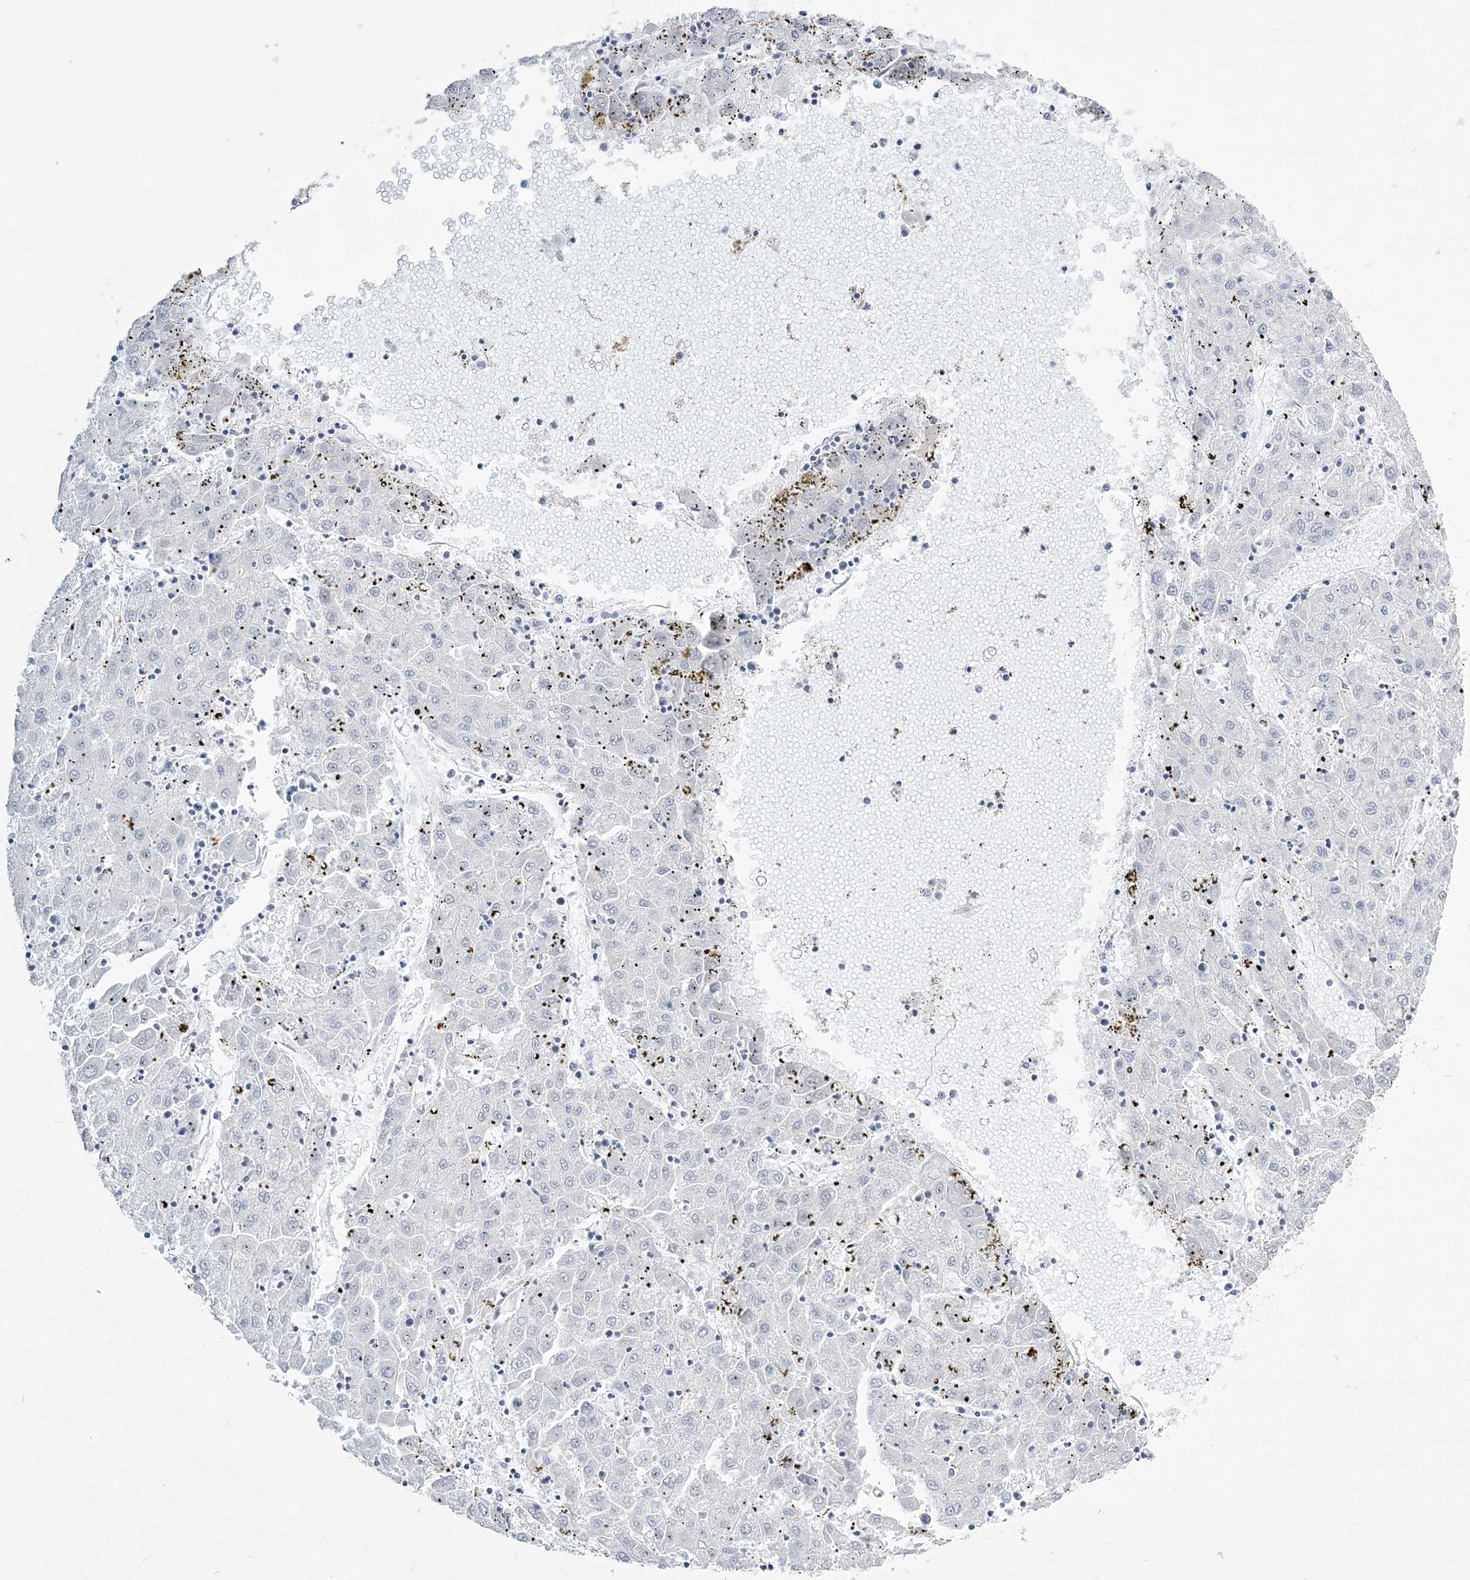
{"staining": {"intensity": "negative", "quantity": "none", "location": "none"}, "tissue": "liver cancer", "cell_type": "Tumor cells", "image_type": "cancer", "snomed": [{"axis": "morphology", "description": "Carcinoma, Hepatocellular, NOS"}, {"axis": "topography", "description": "Liver"}], "caption": "Immunohistochemical staining of liver cancer (hepatocellular carcinoma) shows no significant staining in tumor cells.", "gene": "ZBTB7A", "patient": {"sex": "male", "age": 72}}